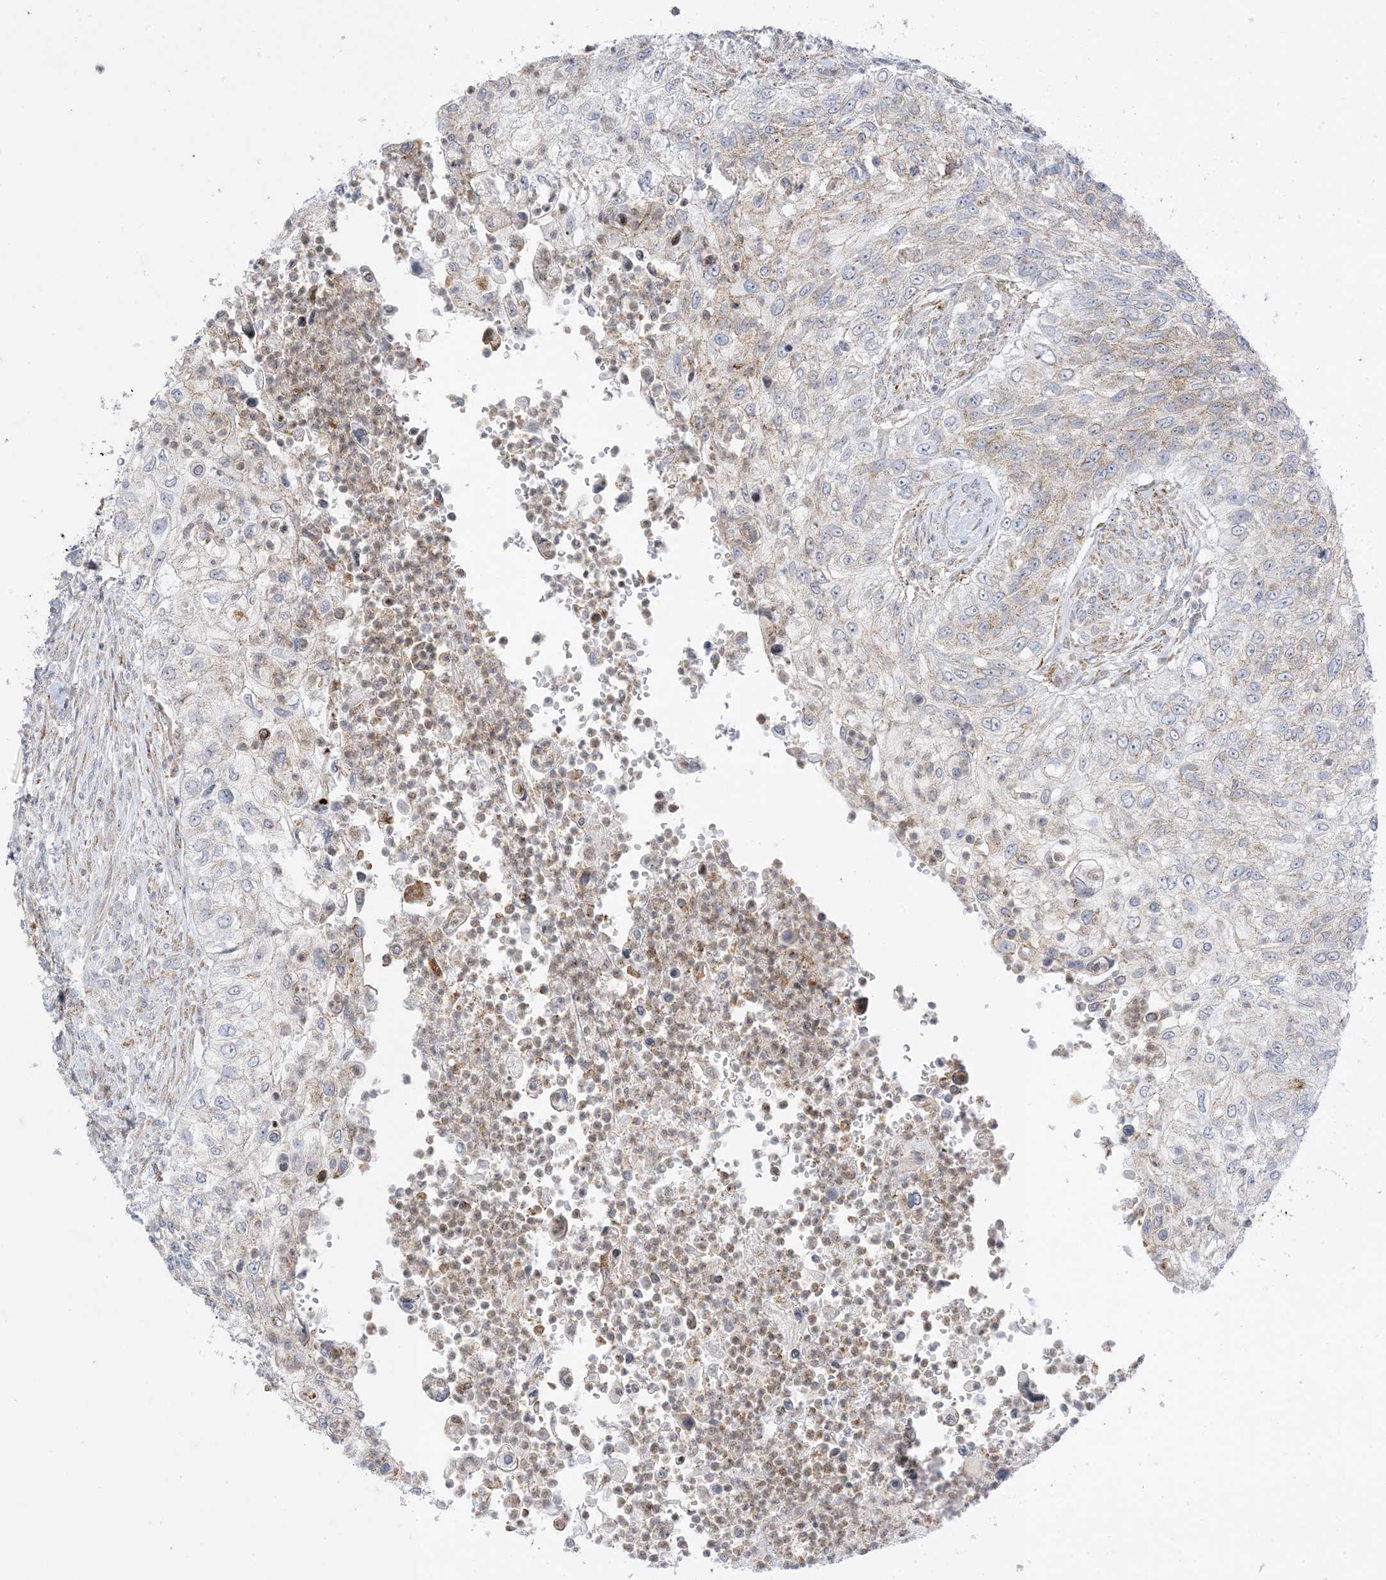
{"staining": {"intensity": "weak", "quantity": "25%-75%", "location": "cytoplasmic/membranous"}, "tissue": "urothelial cancer", "cell_type": "Tumor cells", "image_type": "cancer", "snomed": [{"axis": "morphology", "description": "Urothelial carcinoma, High grade"}, {"axis": "topography", "description": "Urinary bladder"}], "caption": "Weak cytoplasmic/membranous staining for a protein is seen in about 25%-75% of tumor cells of urothelial carcinoma (high-grade) using immunohistochemistry (IHC).", "gene": "RAC1", "patient": {"sex": "female", "age": 60}}